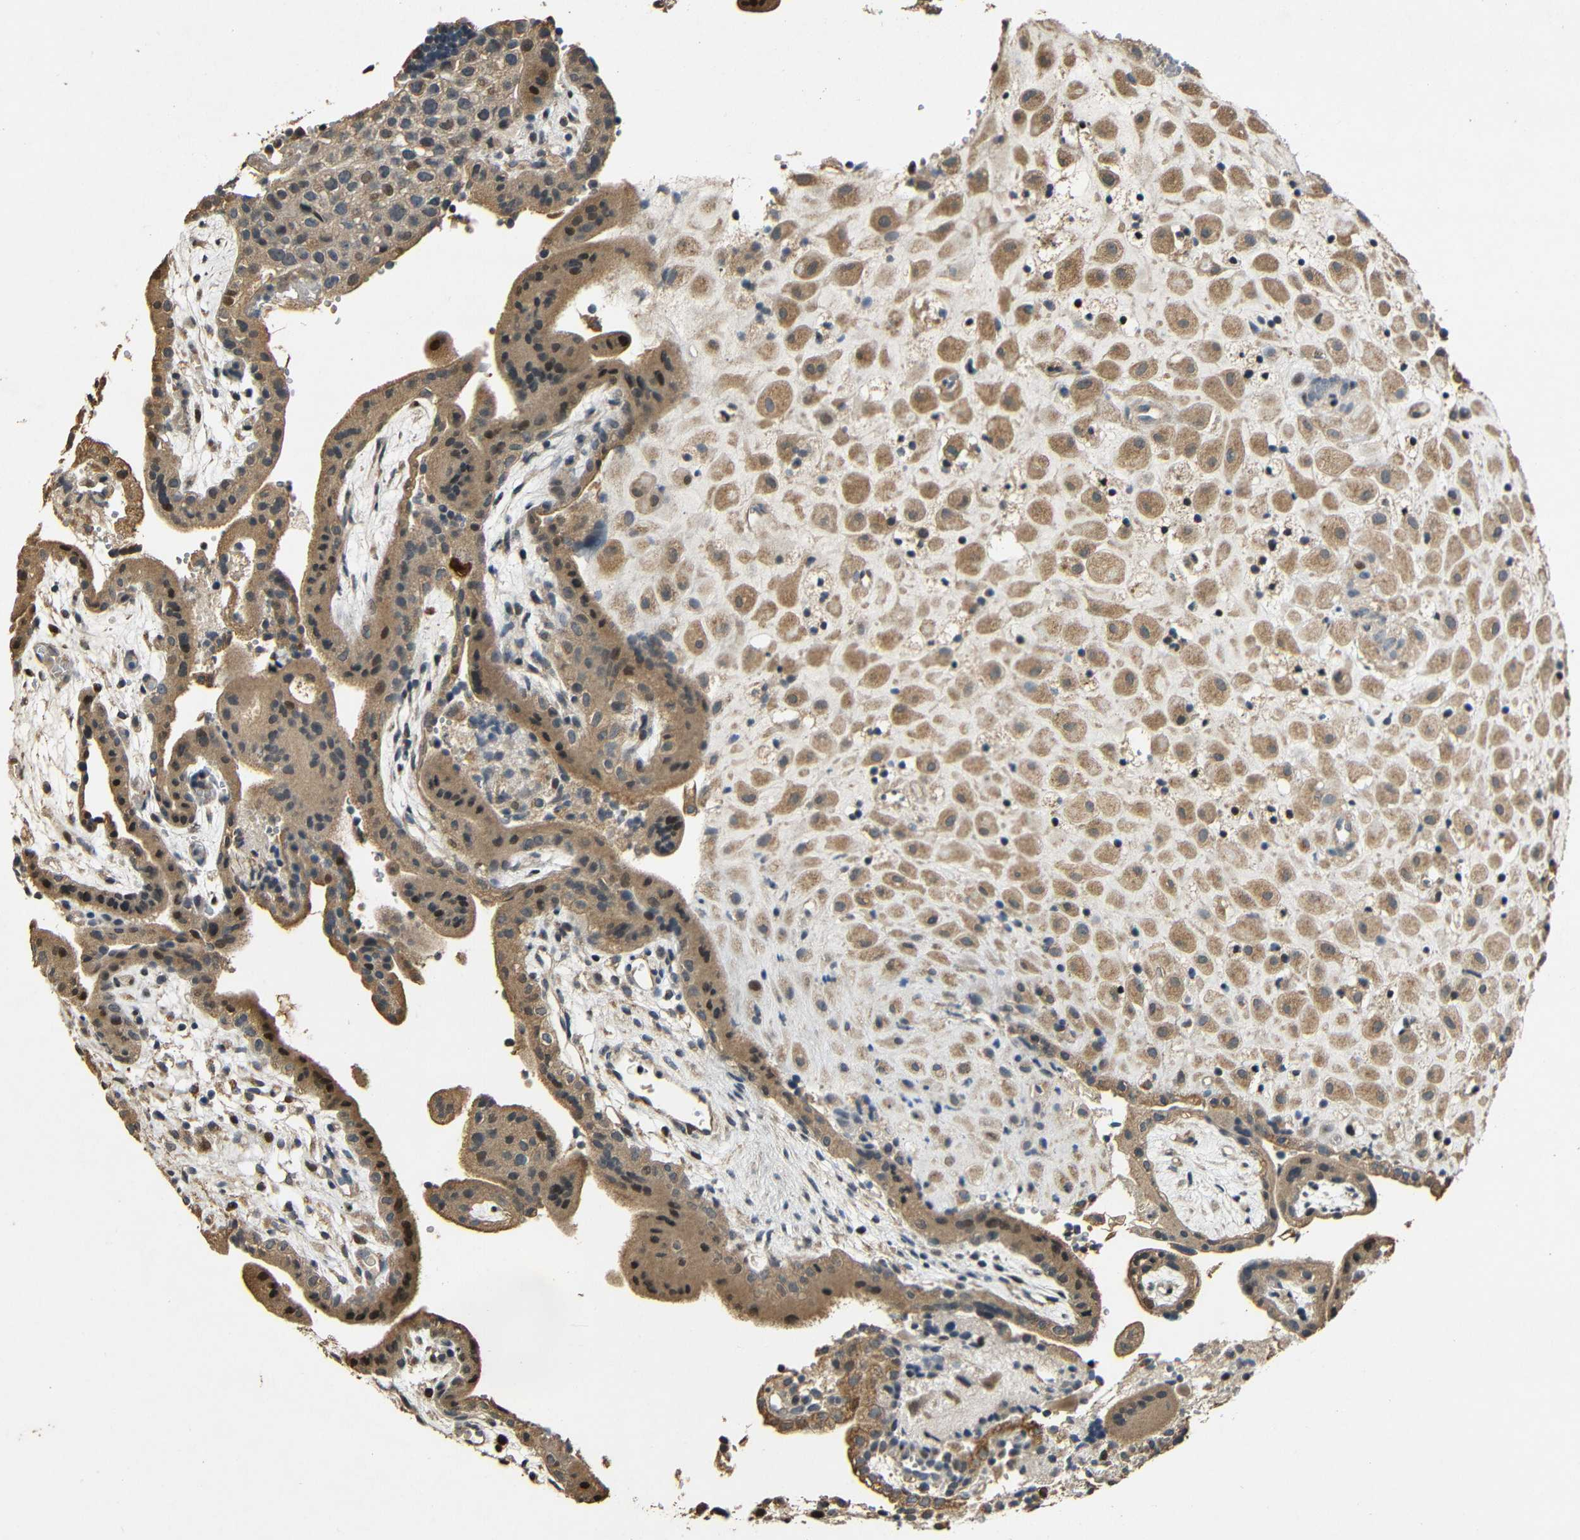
{"staining": {"intensity": "moderate", "quantity": ">75%", "location": "cytoplasmic/membranous"}, "tissue": "placenta", "cell_type": "Decidual cells", "image_type": "normal", "snomed": [{"axis": "morphology", "description": "Normal tissue, NOS"}, {"axis": "topography", "description": "Placenta"}], "caption": "A brown stain highlights moderate cytoplasmic/membranous staining of a protein in decidual cells of unremarkable human placenta. (DAB (3,3'-diaminobenzidine) IHC with brightfield microscopy, high magnification).", "gene": "KAZALD1", "patient": {"sex": "female", "age": 18}}